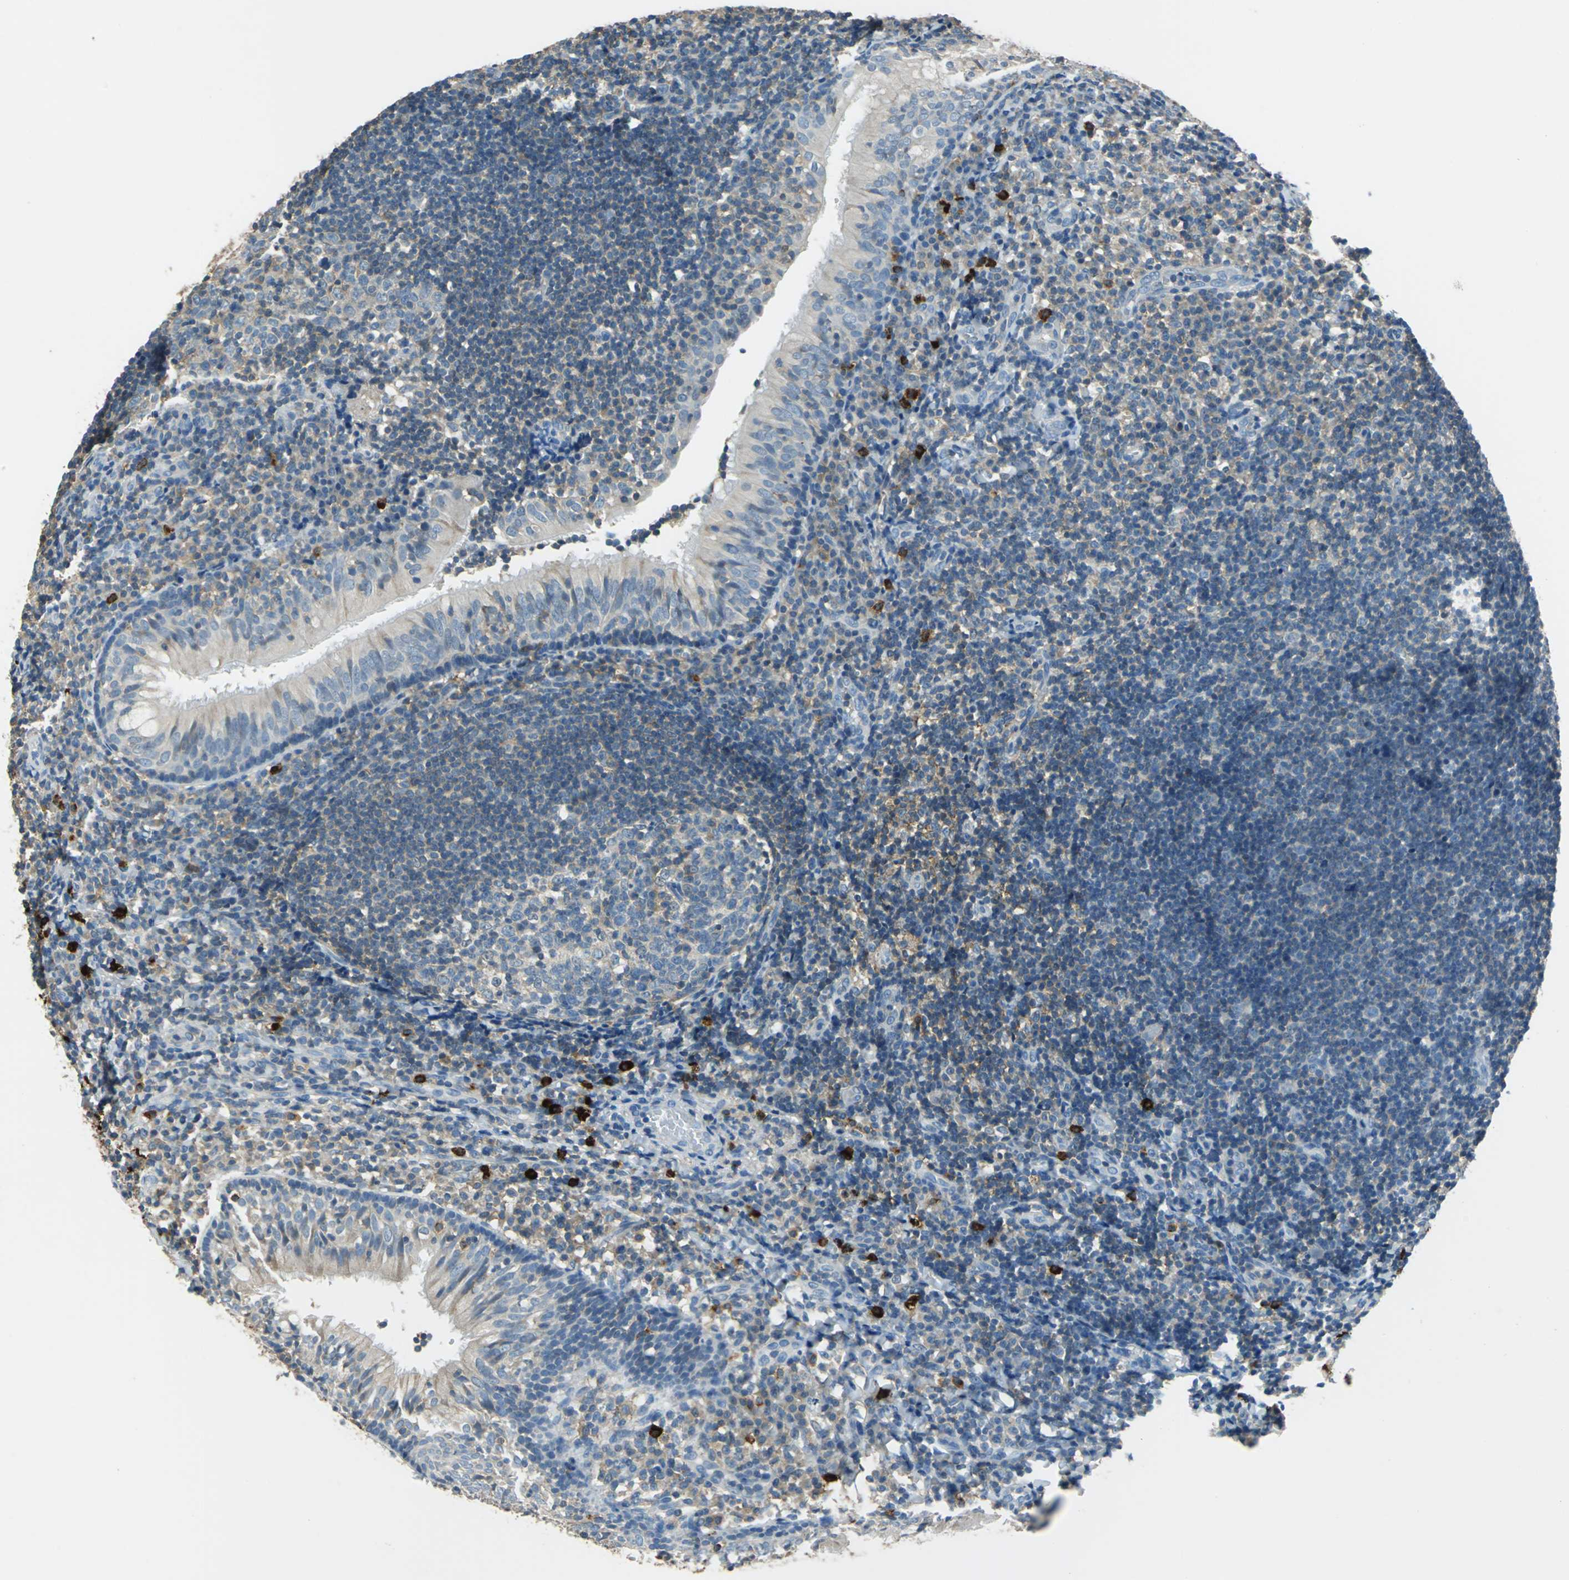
{"staining": {"intensity": "weak", "quantity": ">75%", "location": "cytoplasmic/membranous"}, "tissue": "tonsil", "cell_type": "Germinal center cells", "image_type": "normal", "snomed": [{"axis": "morphology", "description": "Normal tissue, NOS"}, {"axis": "topography", "description": "Tonsil"}], "caption": "Approximately >75% of germinal center cells in normal human tonsil reveal weak cytoplasmic/membranous protein positivity as visualized by brown immunohistochemical staining.", "gene": "CPA3", "patient": {"sex": "female", "age": 40}}